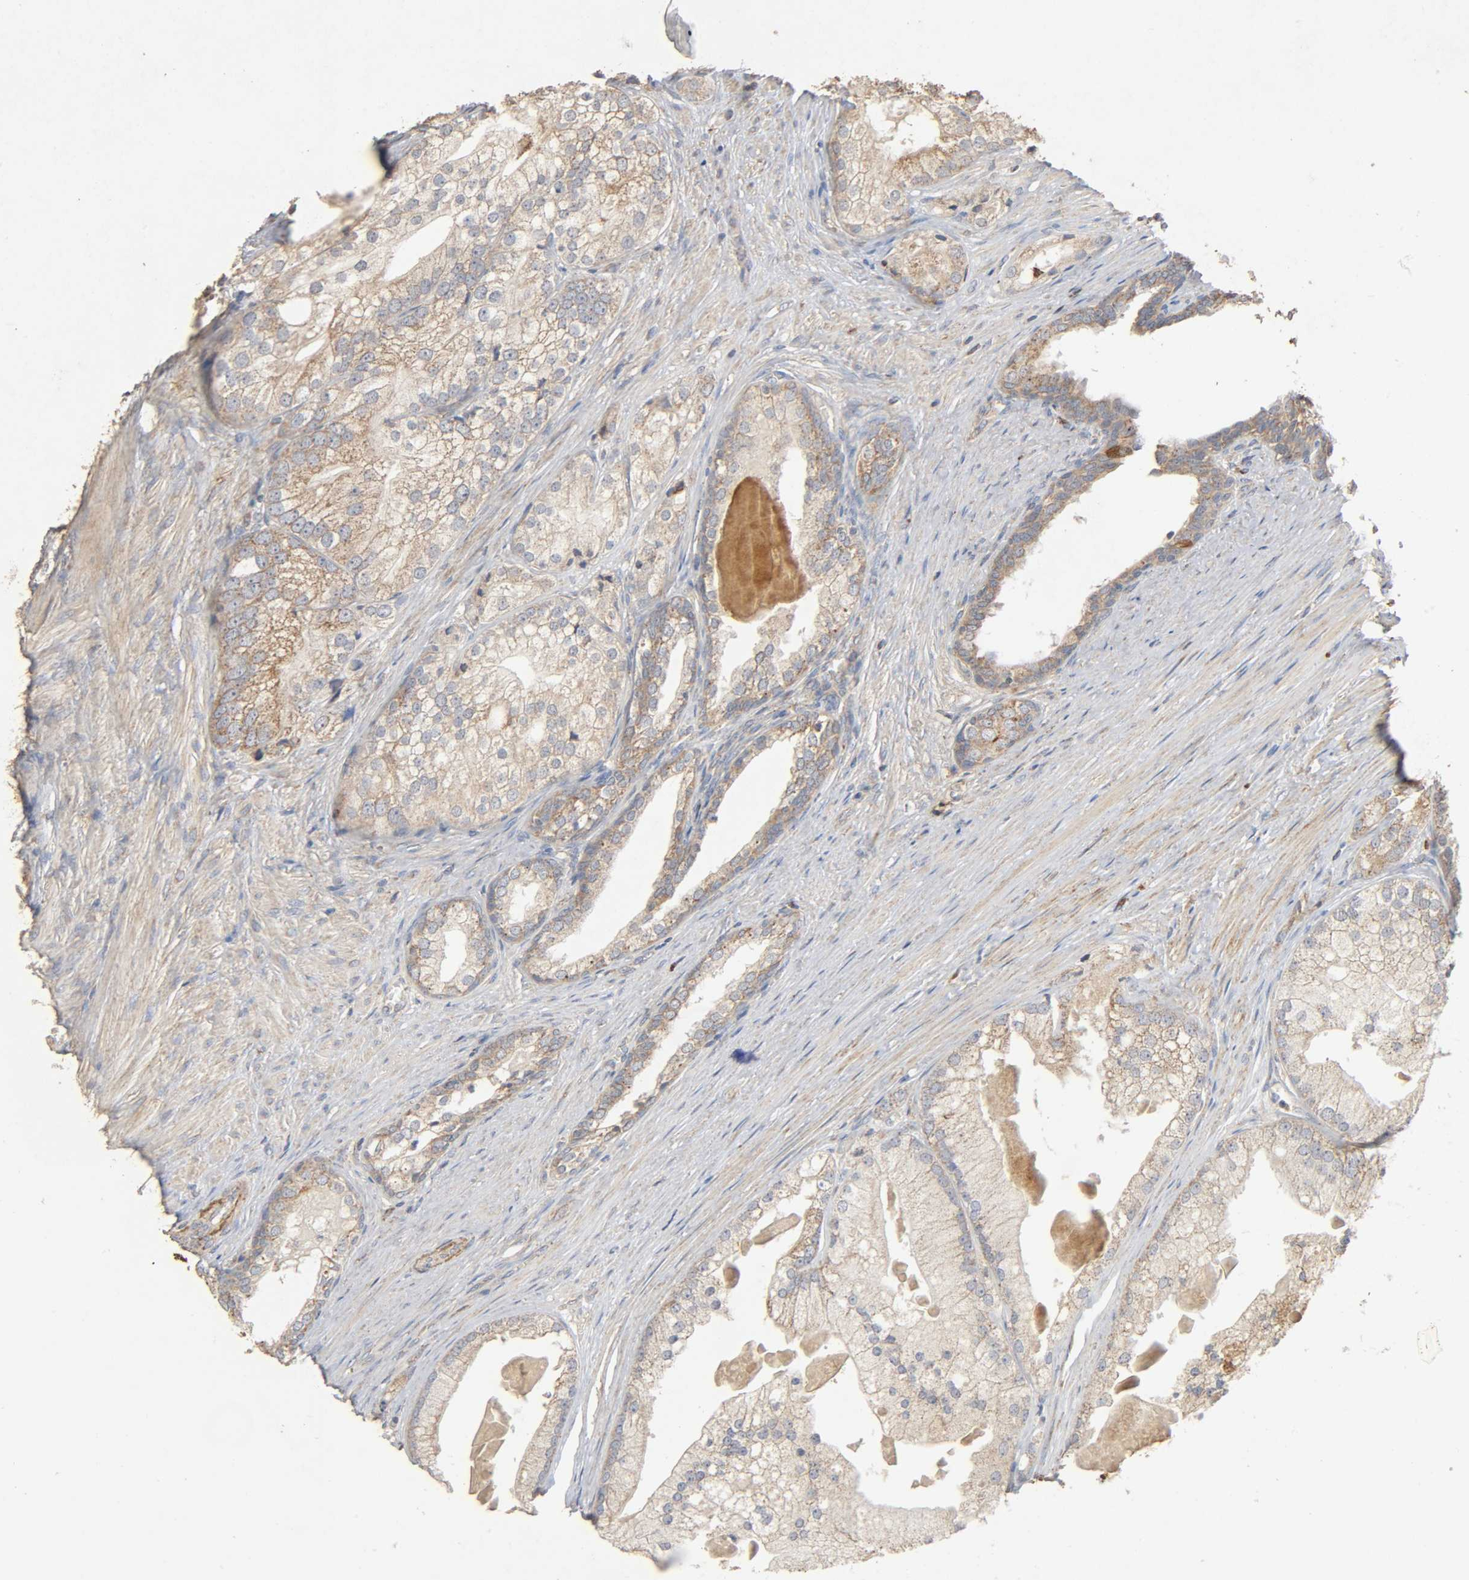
{"staining": {"intensity": "weak", "quantity": ">75%", "location": "cytoplasmic/membranous"}, "tissue": "prostate cancer", "cell_type": "Tumor cells", "image_type": "cancer", "snomed": [{"axis": "morphology", "description": "Adenocarcinoma, Low grade"}, {"axis": "topography", "description": "Prostate"}], "caption": "Weak cytoplasmic/membranous expression is appreciated in about >75% of tumor cells in prostate adenocarcinoma (low-grade).", "gene": "NDUFS3", "patient": {"sex": "male", "age": 69}}